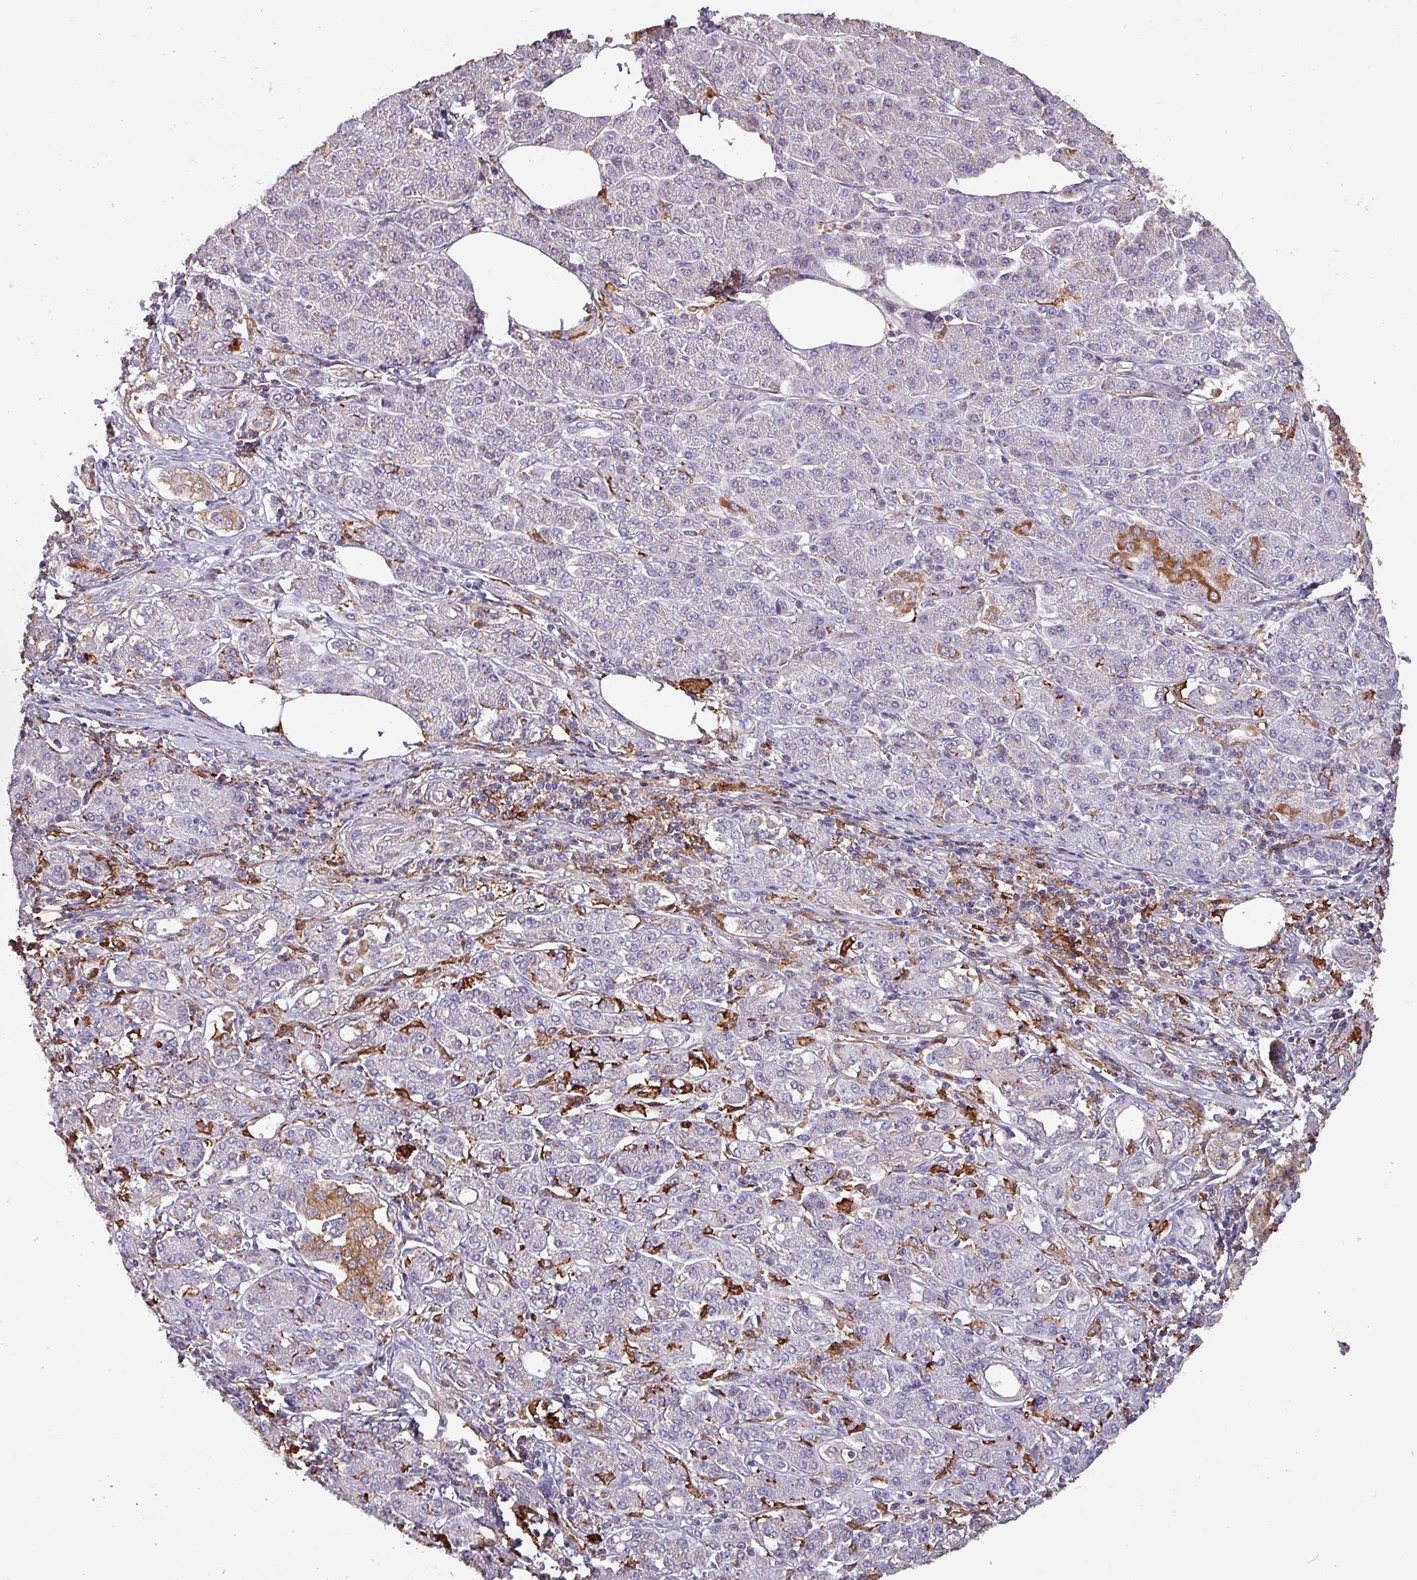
{"staining": {"intensity": "negative", "quantity": "none", "location": "none"}, "tissue": "pancreatic cancer", "cell_type": "Tumor cells", "image_type": "cancer", "snomed": [{"axis": "morphology", "description": "Adenocarcinoma, NOS"}, {"axis": "topography", "description": "Pancreas"}], "caption": "A photomicrograph of pancreatic cancer (adenocarcinoma) stained for a protein reveals no brown staining in tumor cells.", "gene": "SCIN", "patient": {"sex": "male", "age": 63}}